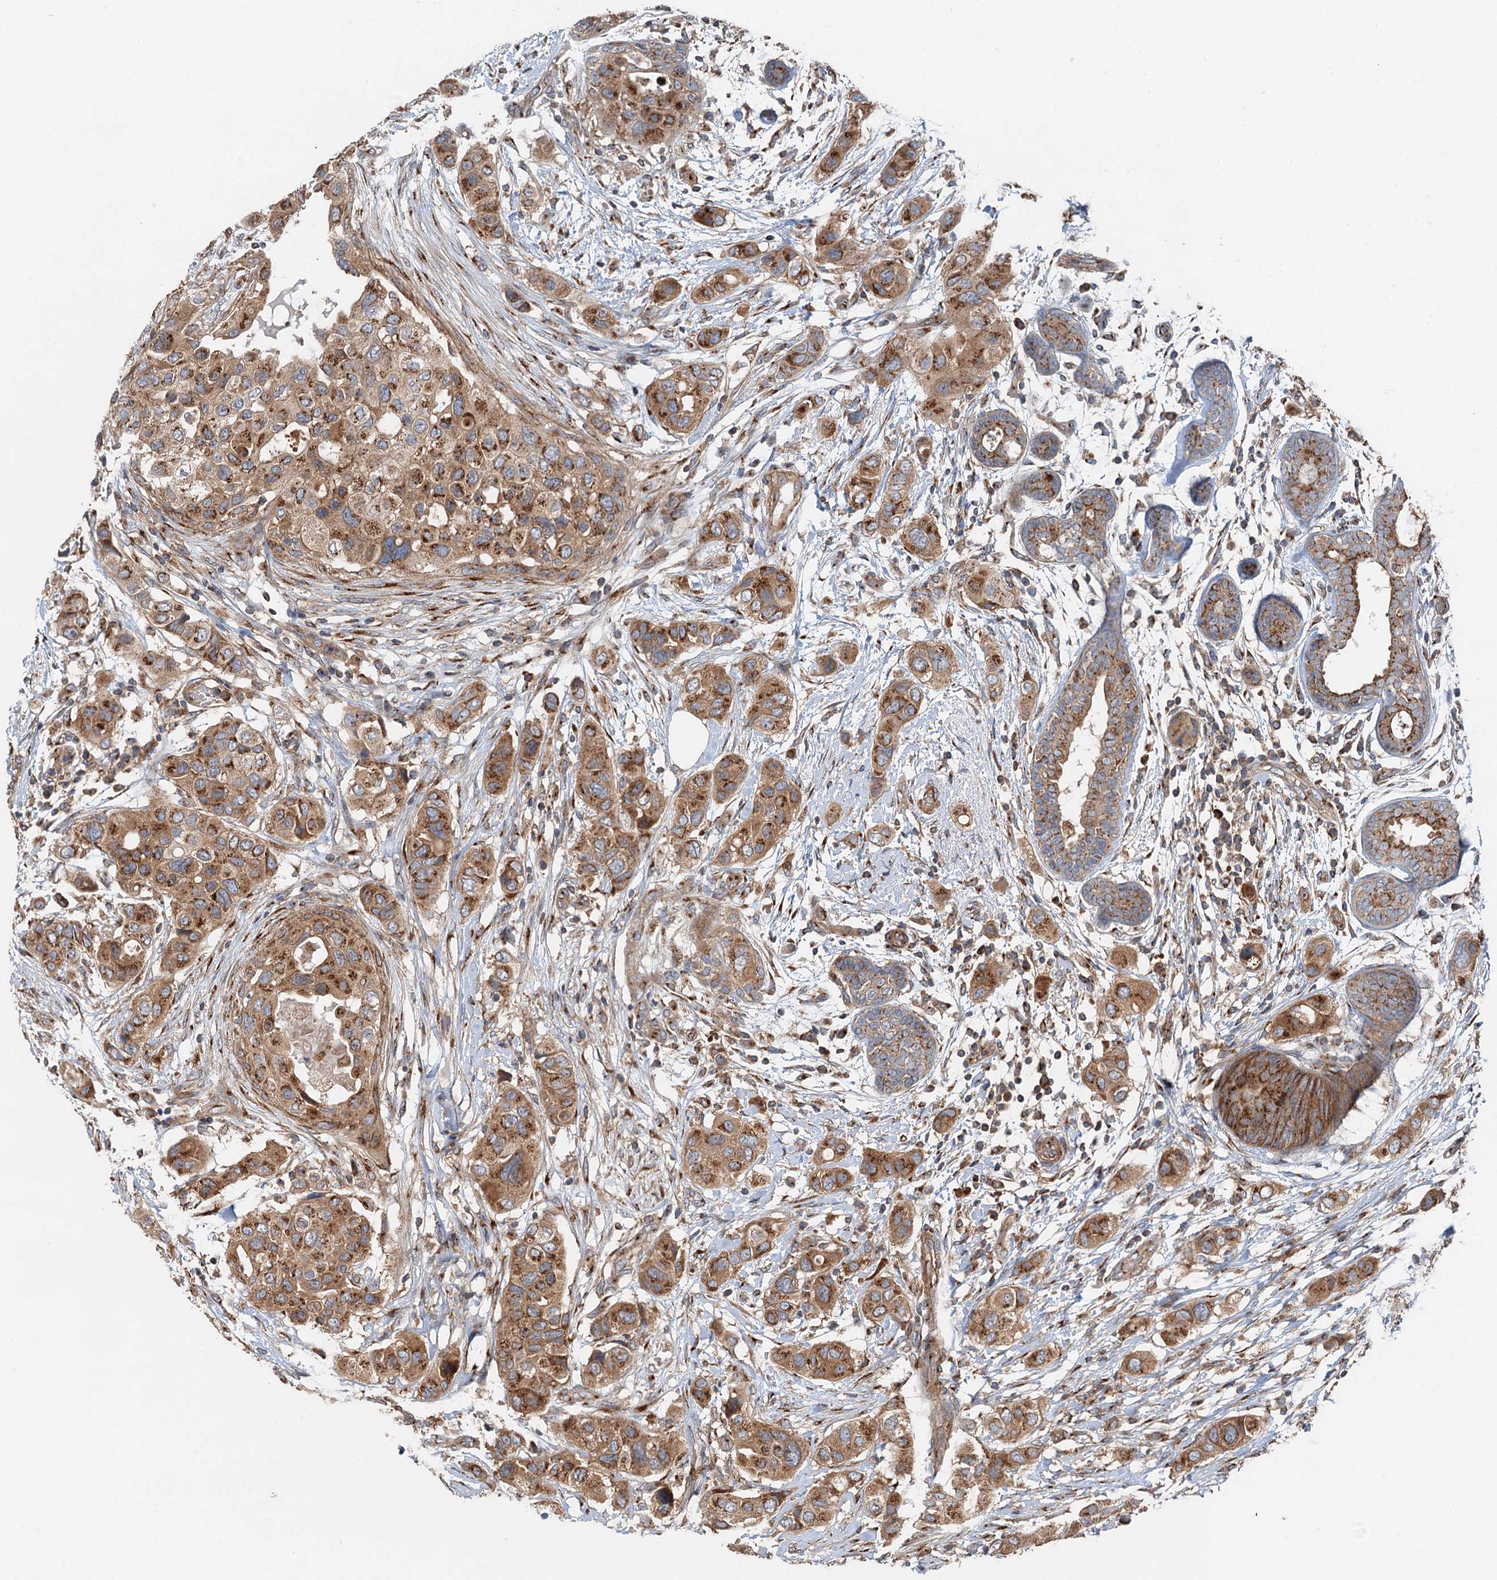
{"staining": {"intensity": "moderate", "quantity": ">75%", "location": "cytoplasmic/membranous"}, "tissue": "breast cancer", "cell_type": "Tumor cells", "image_type": "cancer", "snomed": [{"axis": "morphology", "description": "Lobular carcinoma"}, {"axis": "topography", "description": "Breast"}], "caption": "Immunohistochemistry histopathology image of lobular carcinoma (breast) stained for a protein (brown), which shows medium levels of moderate cytoplasmic/membranous positivity in approximately >75% of tumor cells.", "gene": "ANKRD26", "patient": {"sex": "female", "age": 51}}